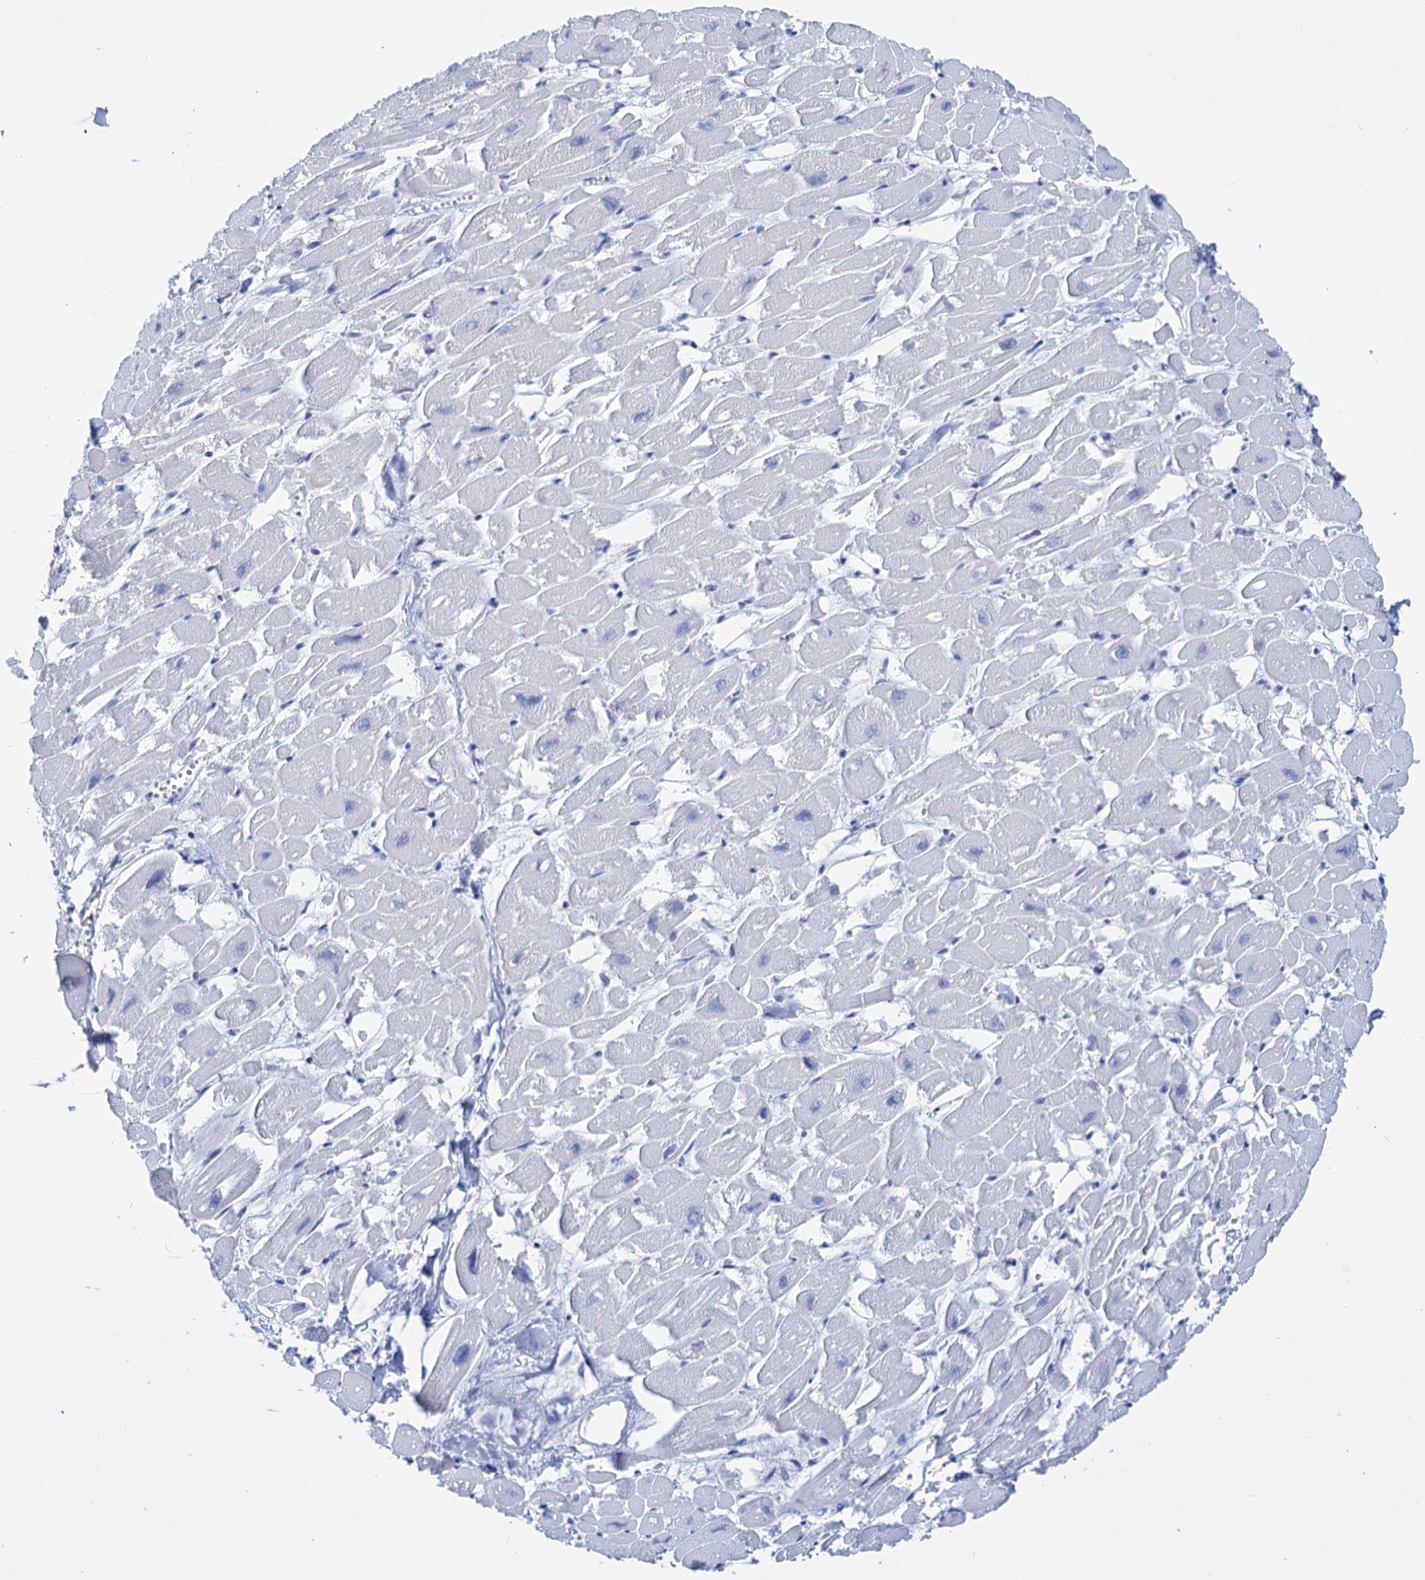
{"staining": {"intensity": "negative", "quantity": "none", "location": "none"}, "tissue": "heart muscle", "cell_type": "Cardiomyocytes", "image_type": "normal", "snomed": [{"axis": "morphology", "description": "Normal tissue, NOS"}, {"axis": "topography", "description": "Heart"}], "caption": "Immunohistochemistry image of benign heart muscle stained for a protein (brown), which exhibits no positivity in cardiomyocytes. (Immunohistochemistry, brightfield microscopy, high magnification).", "gene": "FBXW12", "patient": {"sex": "male", "age": 54}}